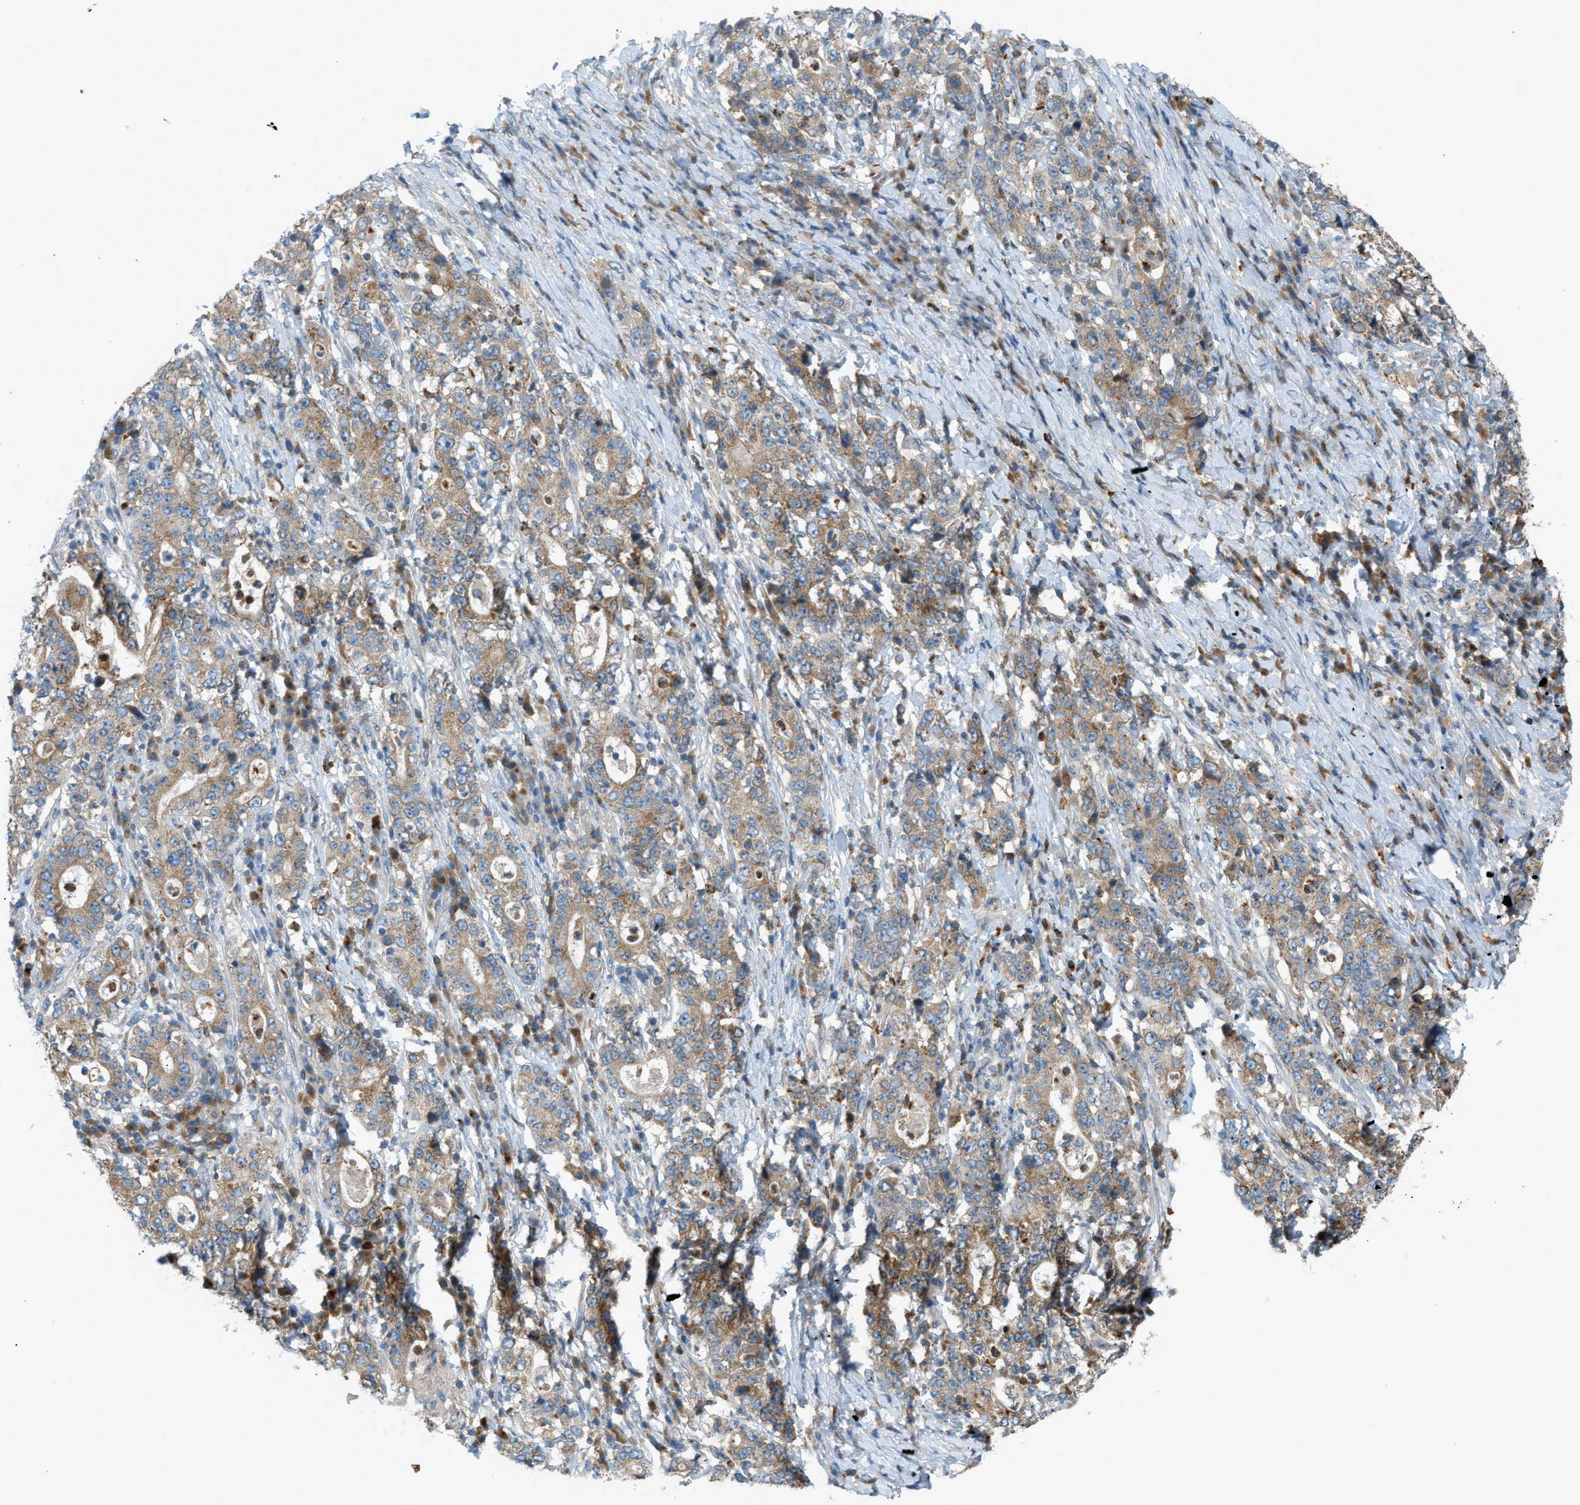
{"staining": {"intensity": "moderate", "quantity": ">75%", "location": "cytoplasmic/membranous"}, "tissue": "stomach cancer", "cell_type": "Tumor cells", "image_type": "cancer", "snomed": [{"axis": "morphology", "description": "Normal tissue, NOS"}, {"axis": "morphology", "description": "Adenocarcinoma, NOS"}, {"axis": "topography", "description": "Stomach, upper"}, {"axis": "topography", "description": "Stomach"}], "caption": "The image displays staining of stomach cancer, revealing moderate cytoplasmic/membranous protein positivity (brown color) within tumor cells. The staining was performed using DAB (3,3'-diaminobenzidine) to visualize the protein expression in brown, while the nuclei were stained in blue with hematoxylin (Magnification: 20x).", "gene": "DYRK1A", "patient": {"sex": "male", "age": 59}}